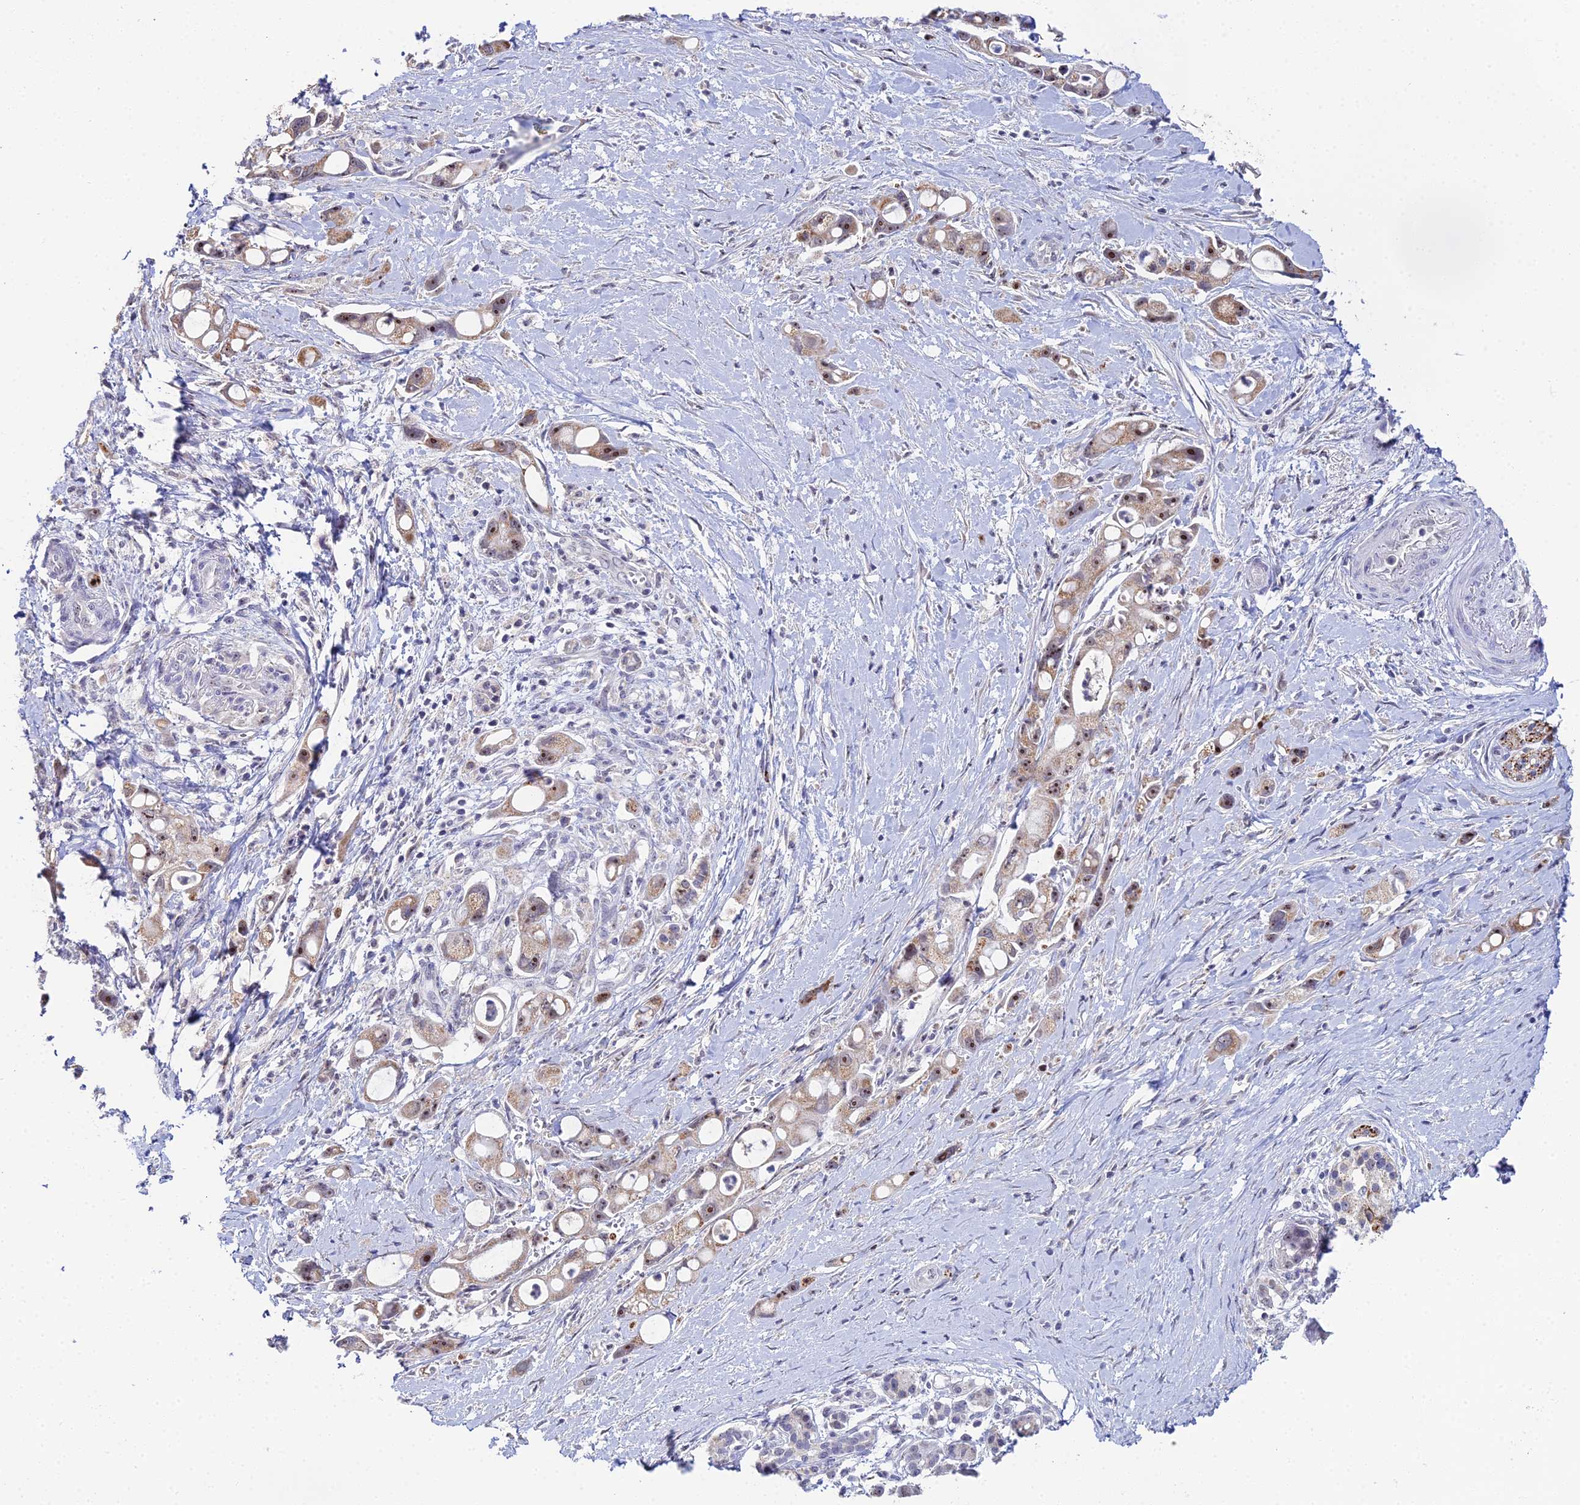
{"staining": {"intensity": "moderate", "quantity": ">75%", "location": "cytoplasmic/membranous,nuclear"}, "tissue": "pancreatic cancer", "cell_type": "Tumor cells", "image_type": "cancer", "snomed": [{"axis": "morphology", "description": "Adenocarcinoma, NOS"}, {"axis": "topography", "description": "Pancreas"}], "caption": "This image displays pancreatic adenocarcinoma stained with IHC to label a protein in brown. The cytoplasmic/membranous and nuclear of tumor cells show moderate positivity for the protein. Nuclei are counter-stained blue.", "gene": "PLPP4", "patient": {"sex": "male", "age": 68}}